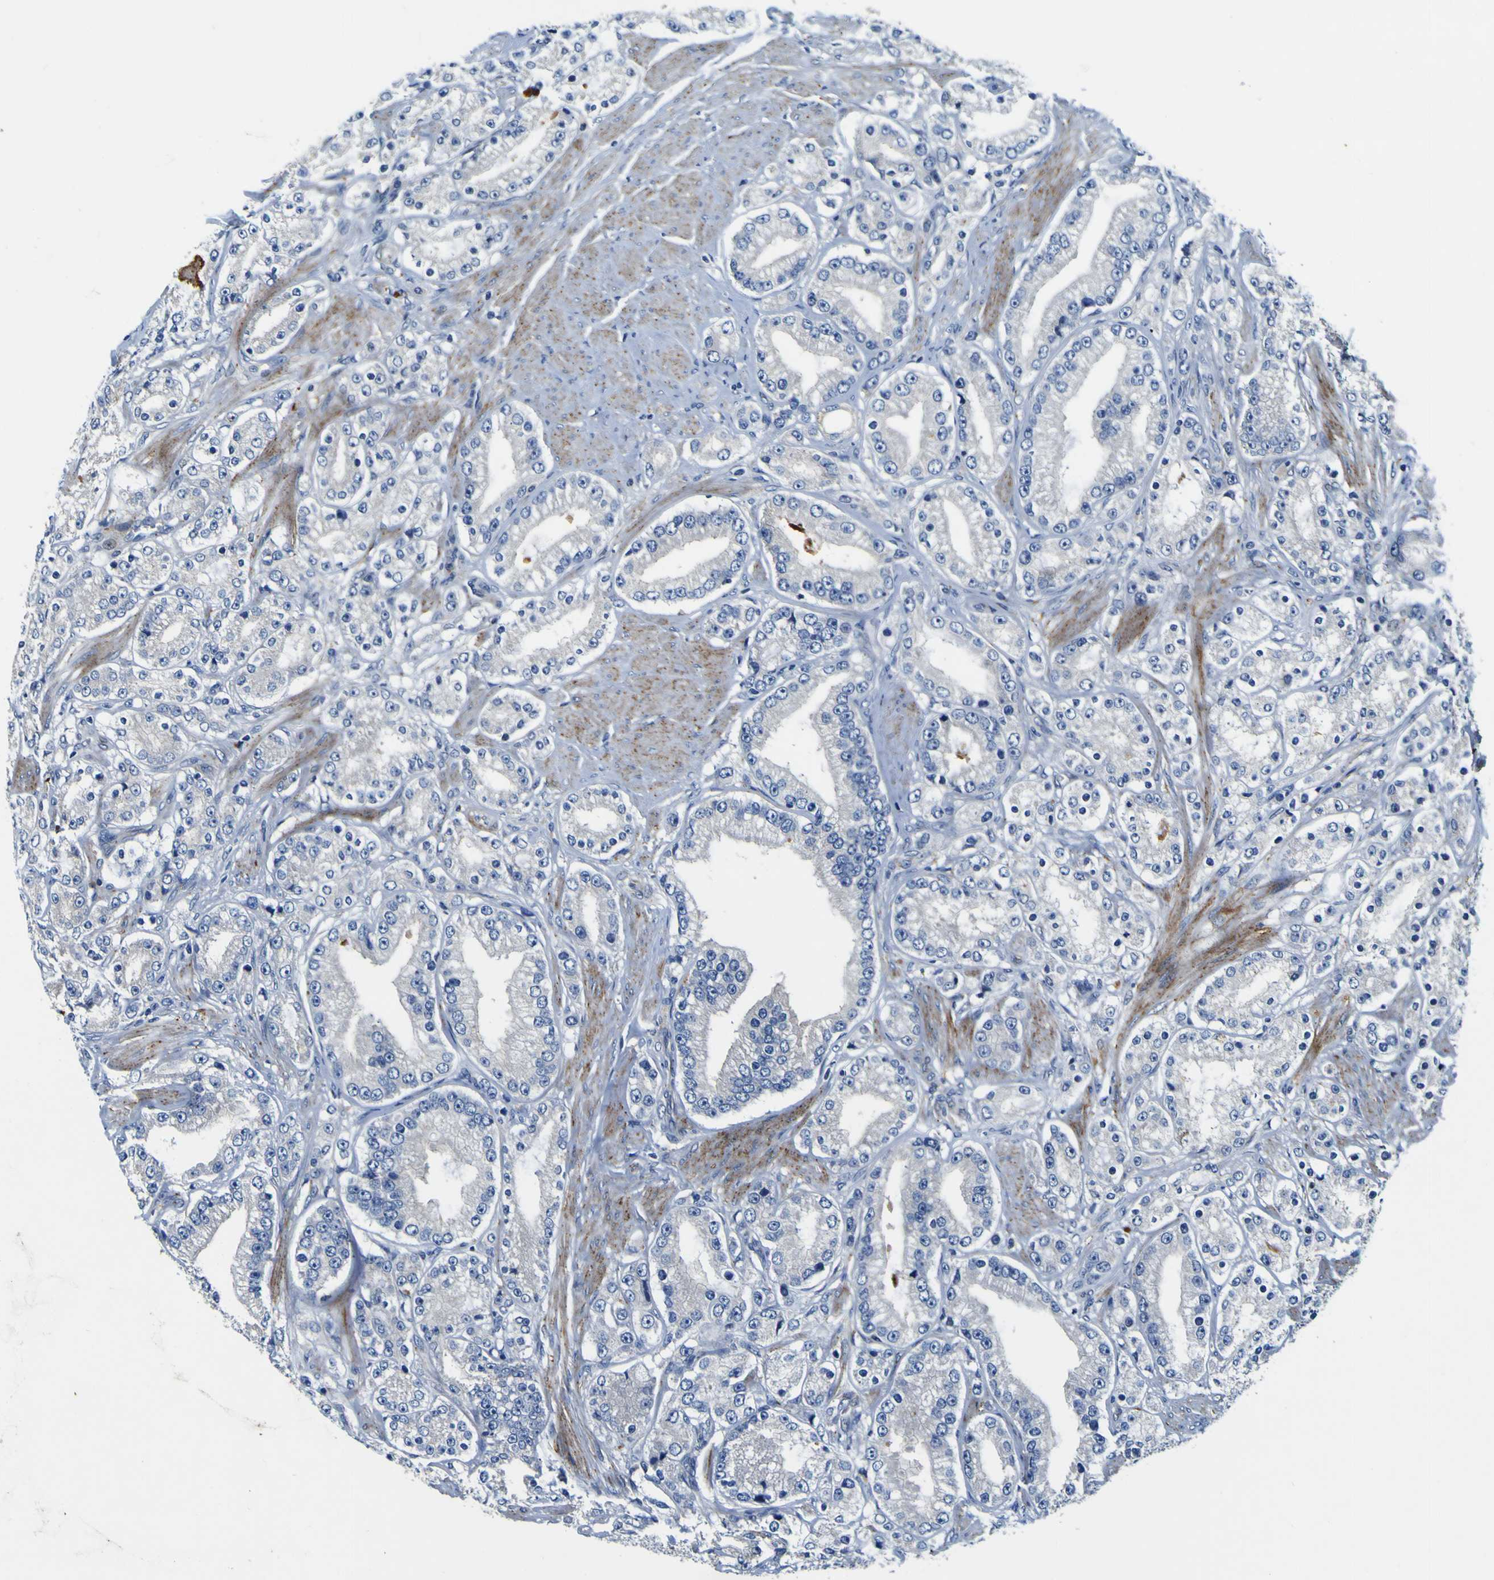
{"staining": {"intensity": "negative", "quantity": "none", "location": "none"}, "tissue": "prostate cancer", "cell_type": "Tumor cells", "image_type": "cancer", "snomed": [{"axis": "morphology", "description": "Adenocarcinoma, Low grade"}, {"axis": "topography", "description": "Prostate"}], "caption": "Immunohistochemistry of prostate cancer displays no positivity in tumor cells.", "gene": "AGAP3", "patient": {"sex": "male", "age": 63}}